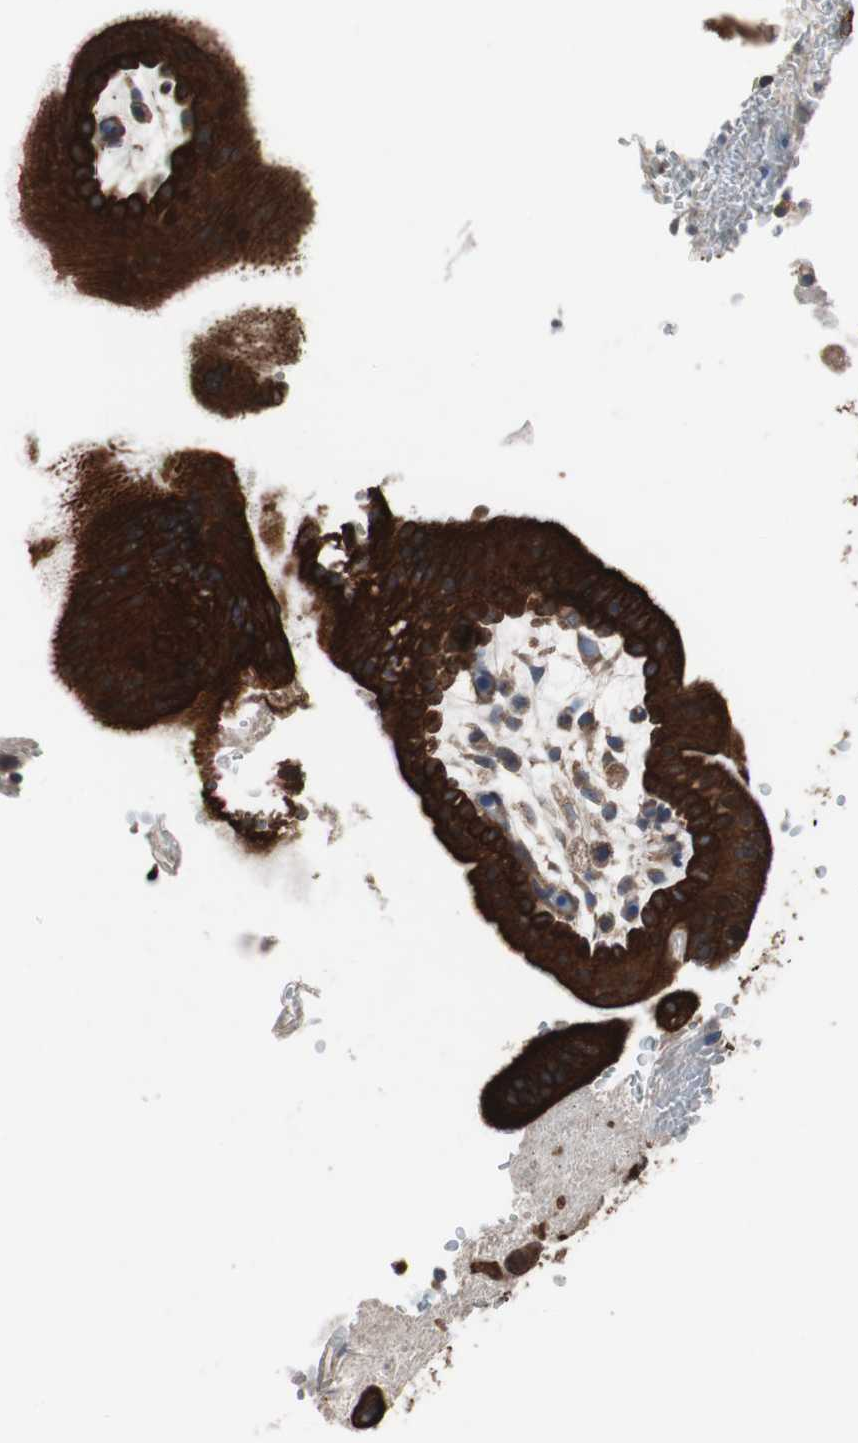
{"staining": {"intensity": "strong", "quantity": ">75%", "location": "cytoplasmic/membranous"}, "tissue": "placenta", "cell_type": "Trophoblastic cells", "image_type": "normal", "snomed": [{"axis": "morphology", "description": "Normal tissue, NOS"}, {"axis": "topography", "description": "Placenta"}], "caption": "The photomicrograph shows a brown stain indicating the presence of a protein in the cytoplasmic/membranous of trophoblastic cells in placenta.", "gene": "USP10", "patient": {"sex": "female", "age": 35}}